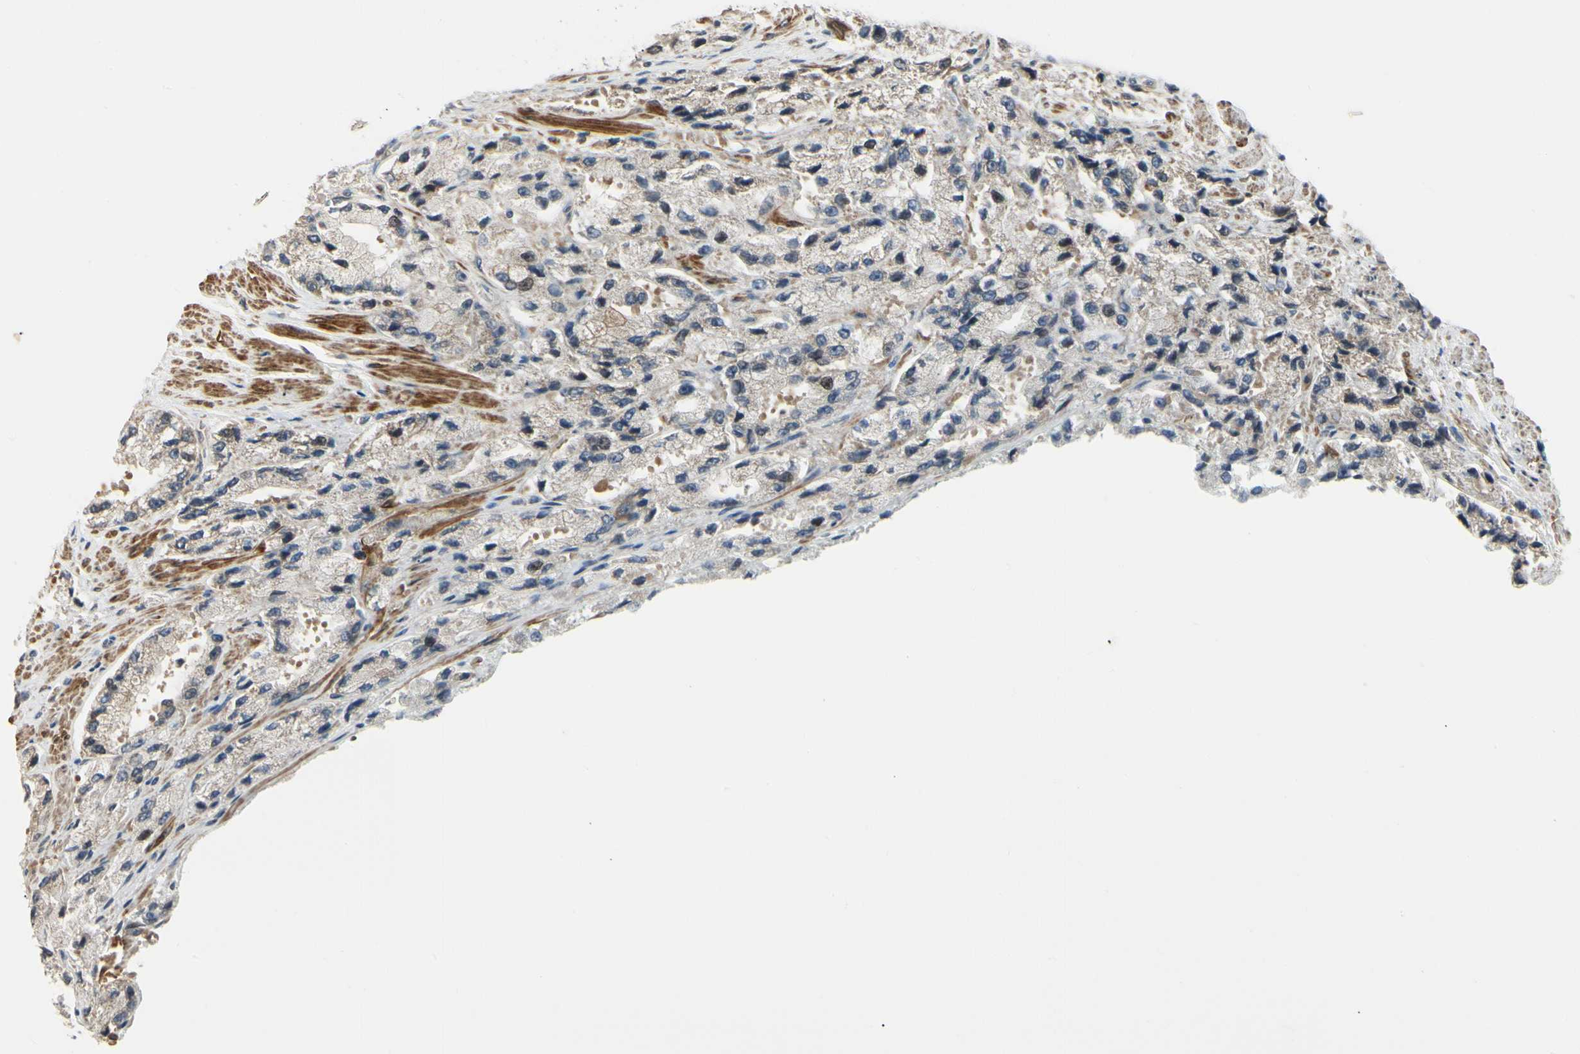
{"staining": {"intensity": "weak", "quantity": "<25%", "location": "cytoplasmic/membranous"}, "tissue": "prostate cancer", "cell_type": "Tumor cells", "image_type": "cancer", "snomed": [{"axis": "morphology", "description": "Adenocarcinoma, High grade"}, {"axis": "topography", "description": "Prostate"}], "caption": "Human prostate cancer (adenocarcinoma (high-grade)) stained for a protein using immunohistochemistry reveals no expression in tumor cells.", "gene": "P4HA3", "patient": {"sex": "male", "age": 58}}